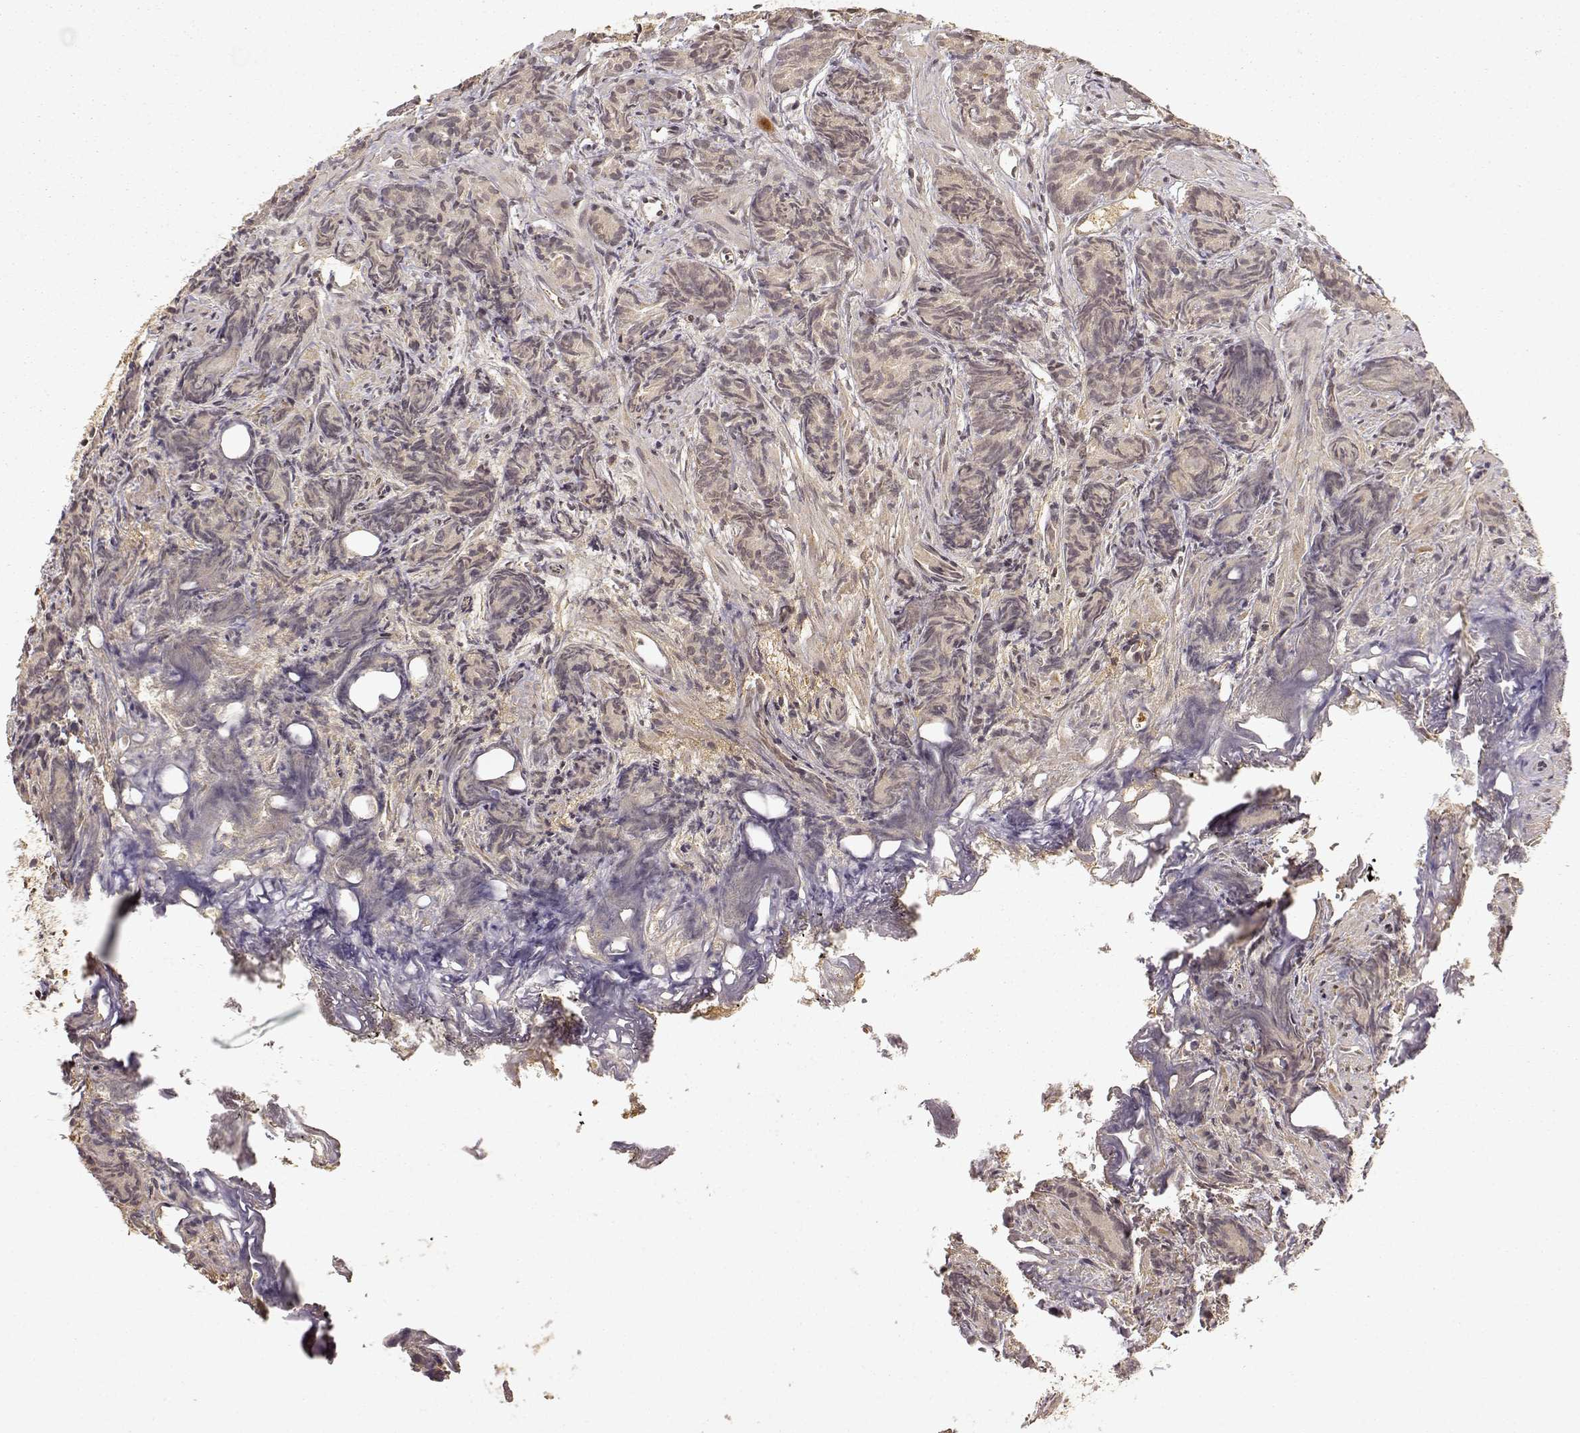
{"staining": {"intensity": "weak", "quantity": "25%-75%", "location": "cytoplasmic/membranous,nuclear"}, "tissue": "prostate cancer", "cell_type": "Tumor cells", "image_type": "cancer", "snomed": [{"axis": "morphology", "description": "Adenocarcinoma, High grade"}, {"axis": "topography", "description": "Prostate"}], "caption": "An IHC image of neoplastic tissue is shown. Protein staining in brown highlights weak cytoplasmic/membranous and nuclear positivity in prostate cancer within tumor cells. The protein of interest is stained brown, and the nuclei are stained in blue (DAB IHC with brightfield microscopy, high magnification).", "gene": "MAEA", "patient": {"sex": "male", "age": 84}}